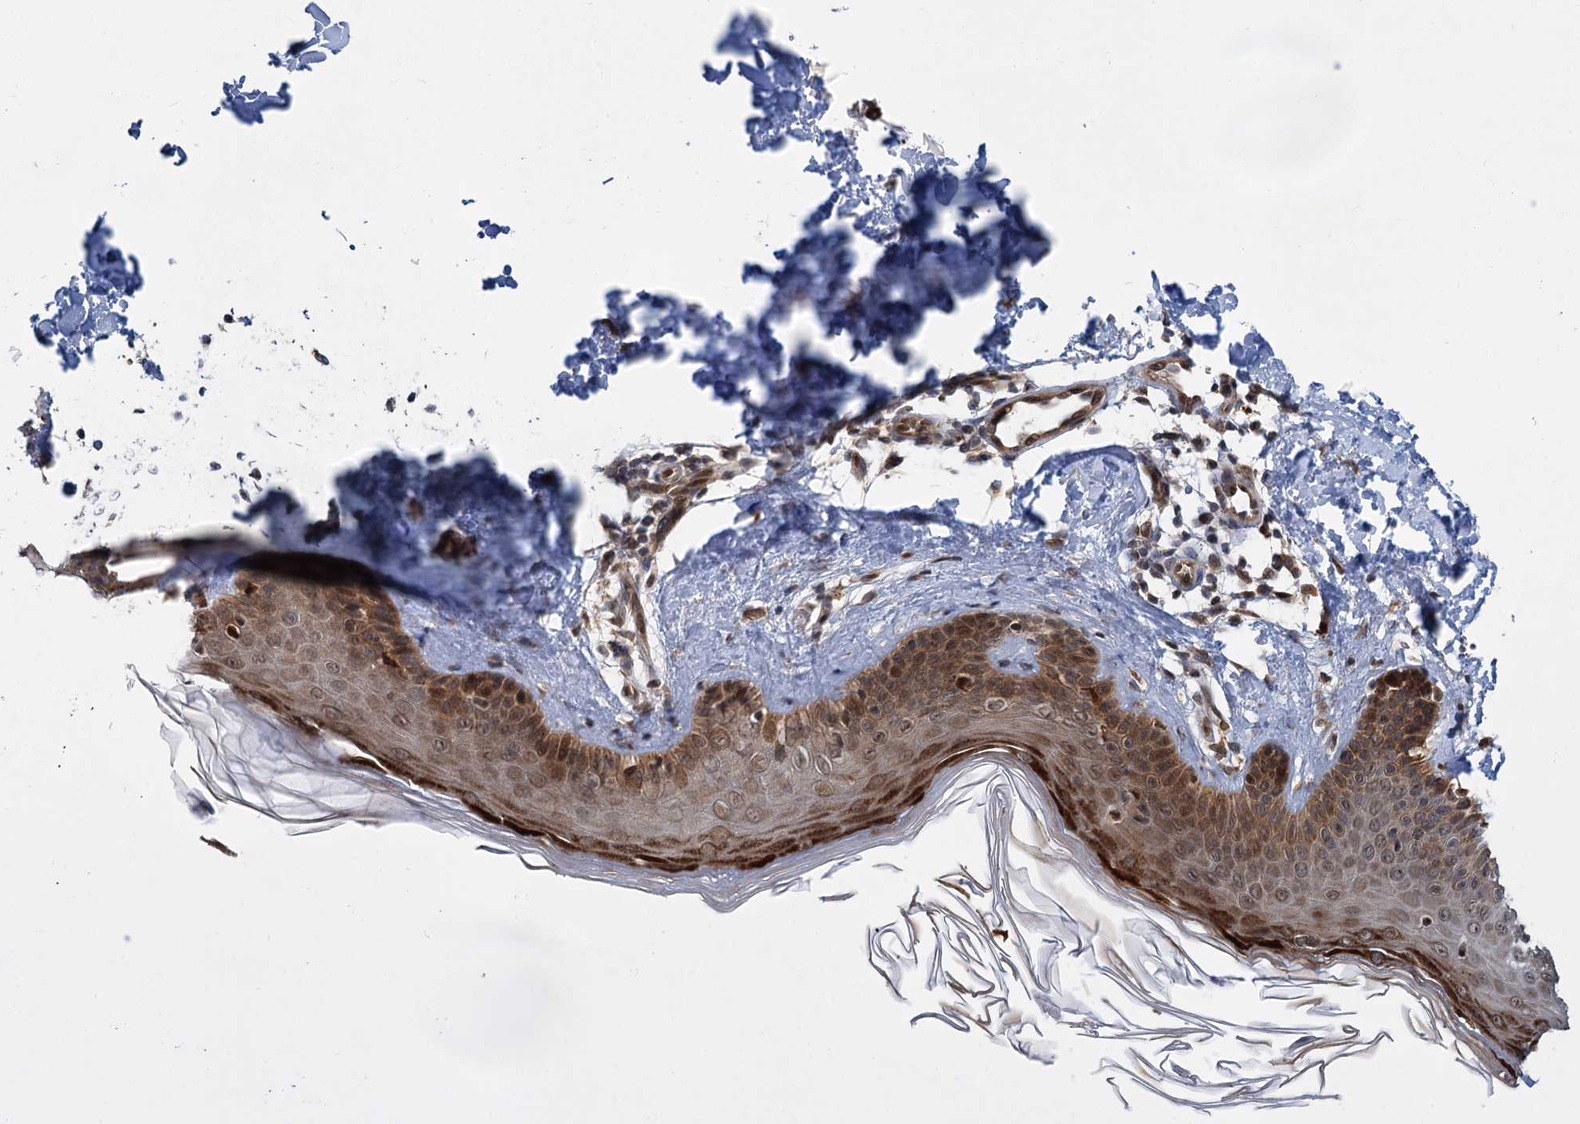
{"staining": {"intensity": "moderate", "quantity": ">75%", "location": "cytoplasmic/membranous"}, "tissue": "skin", "cell_type": "Fibroblasts", "image_type": "normal", "snomed": [{"axis": "morphology", "description": "Normal tissue, NOS"}, {"axis": "topography", "description": "Skin"}], "caption": "Human skin stained with a brown dye demonstrates moderate cytoplasmic/membranous positive positivity in approximately >75% of fibroblasts.", "gene": "APBA2", "patient": {"sex": "male", "age": 52}}